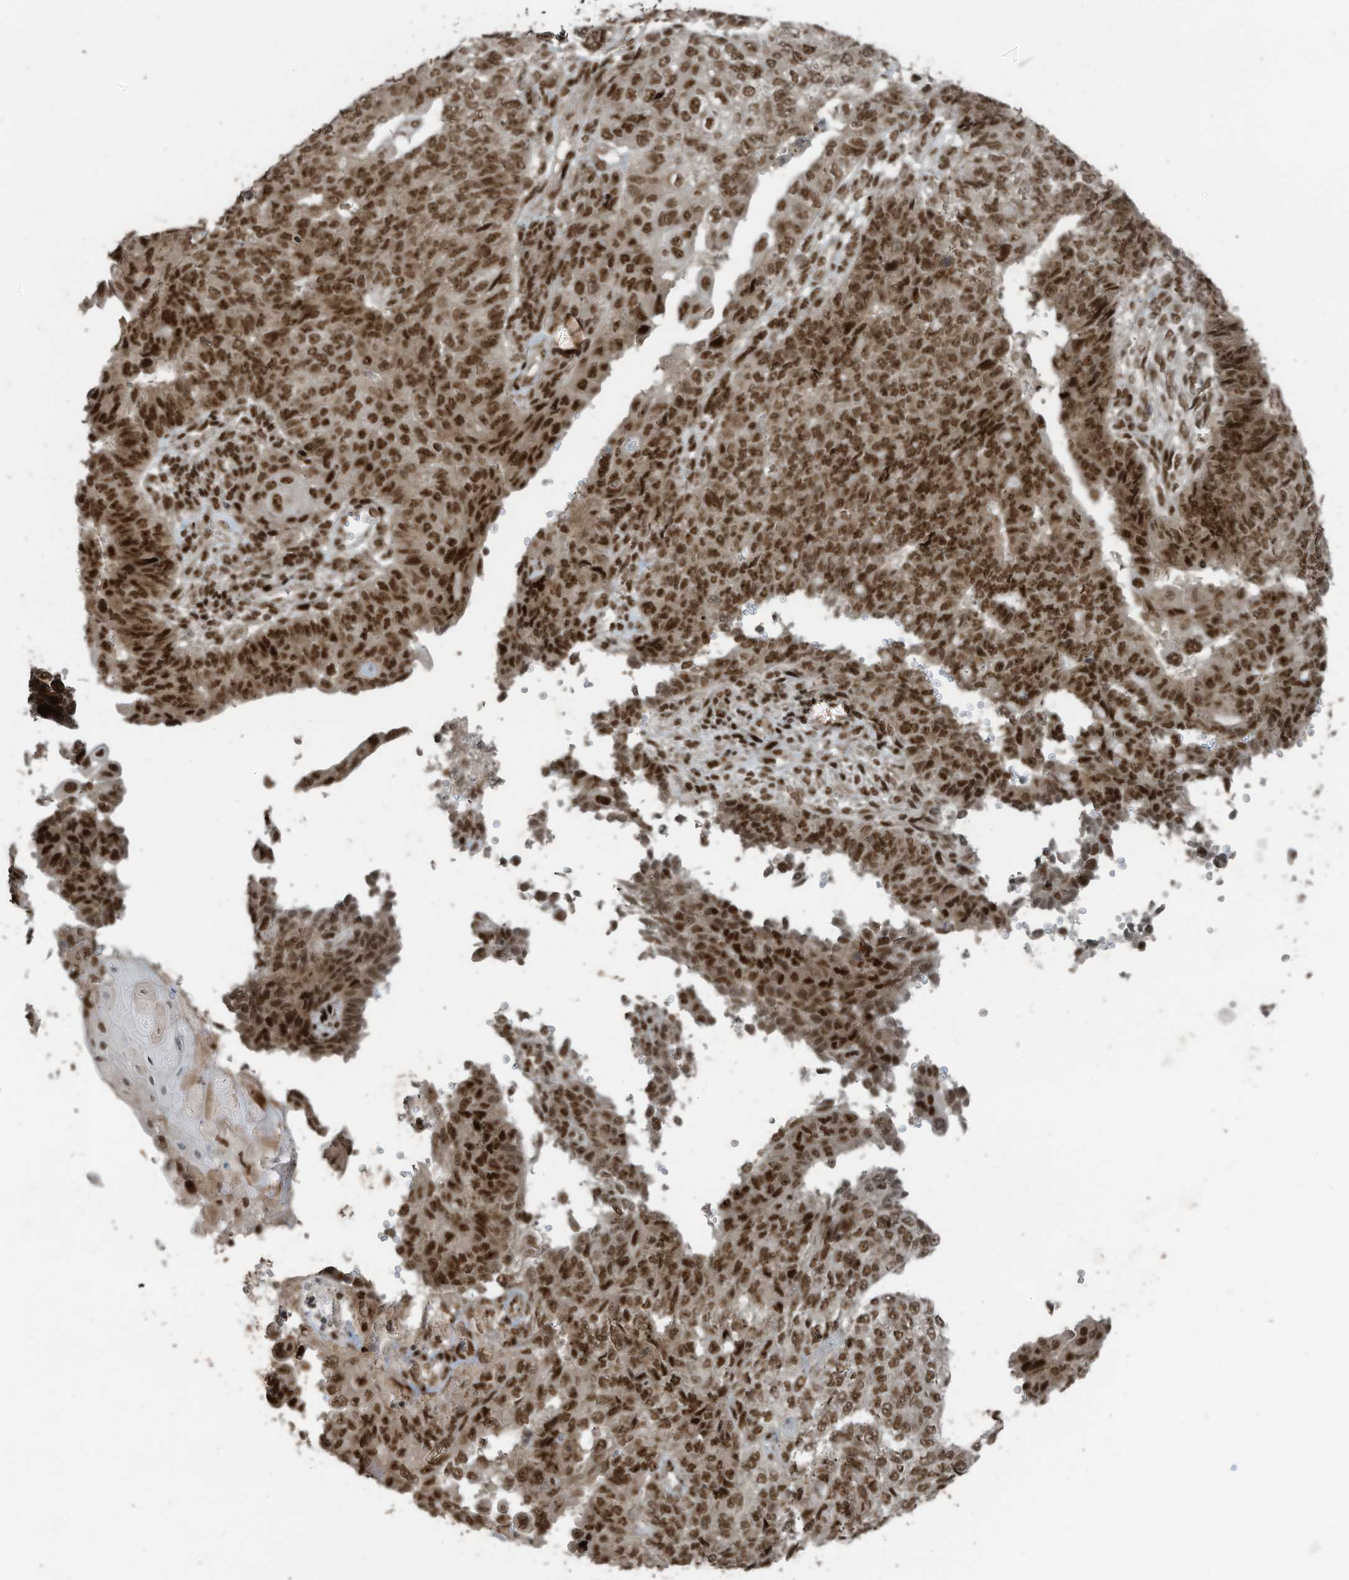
{"staining": {"intensity": "moderate", "quantity": ">75%", "location": "nuclear"}, "tissue": "endometrial cancer", "cell_type": "Tumor cells", "image_type": "cancer", "snomed": [{"axis": "morphology", "description": "Adenocarcinoma, NOS"}, {"axis": "topography", "description": "Endometrium"}], "caption": "IHC (DAB (3,3'-diaminobenzidine)) staining of human endometrial cancer reveals moderate nuclear protein staining in about >75% of tumor cells.", "gene": "PCNP", "patient": {"sex": "female", "age": 32}}